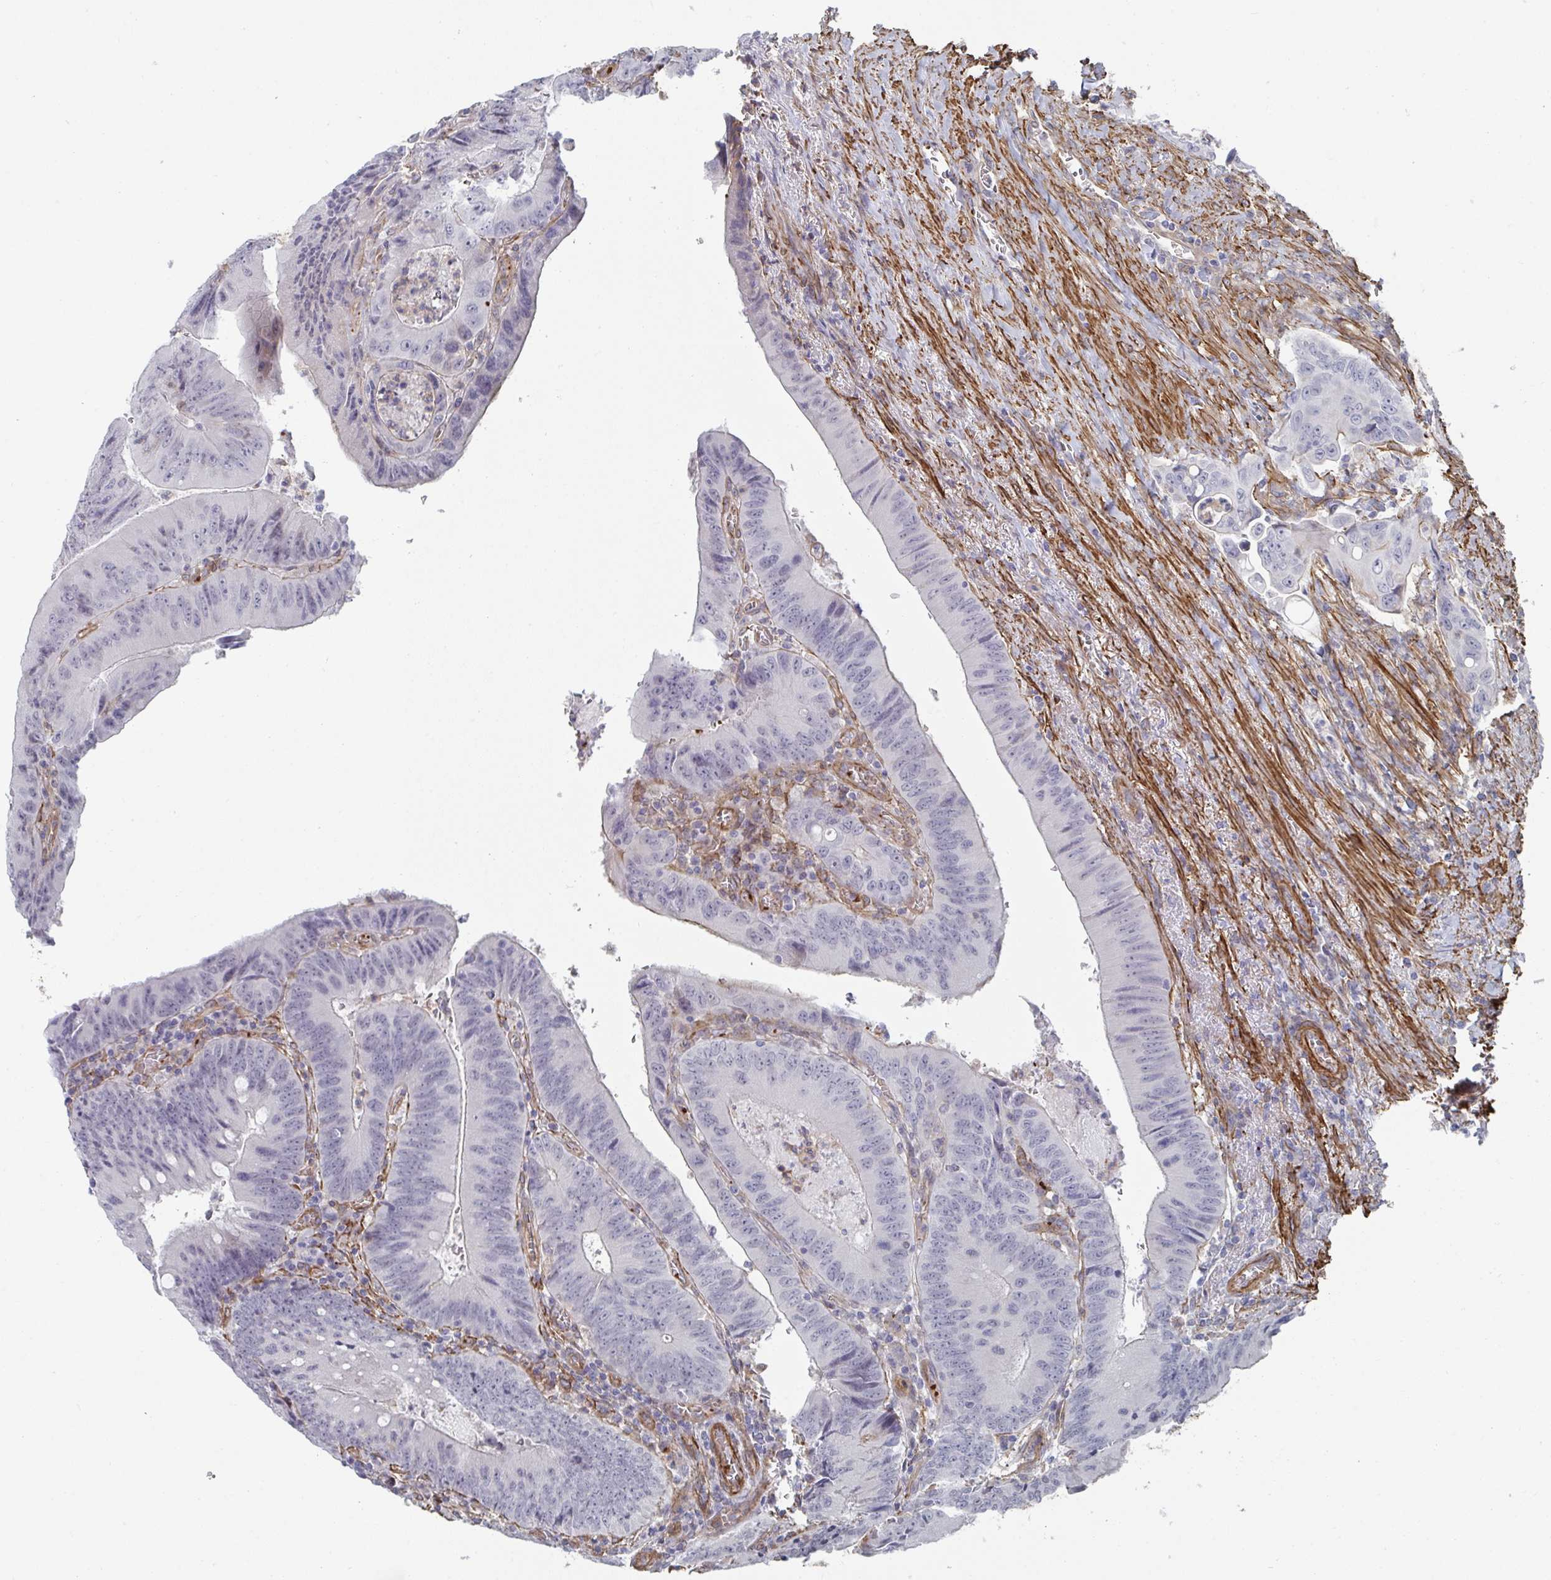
{"staining": {"intensity": "negative", "quantity": "none", "location": "none"}, "tissue": "colorectal cancer", "cell_type": "Tumor cells", "image_type": "cancer", "snomed": [{"axis": "morphology", "description": "Adenocarcinoma, NOS"}, {"axis": "topography", "description": "Rectum"}], "caption": "An image of human colorectal cancer is negative for staining in tumor cells.", "gene": "NEURL4", "patient": {"sex": "female", "age": 72}}